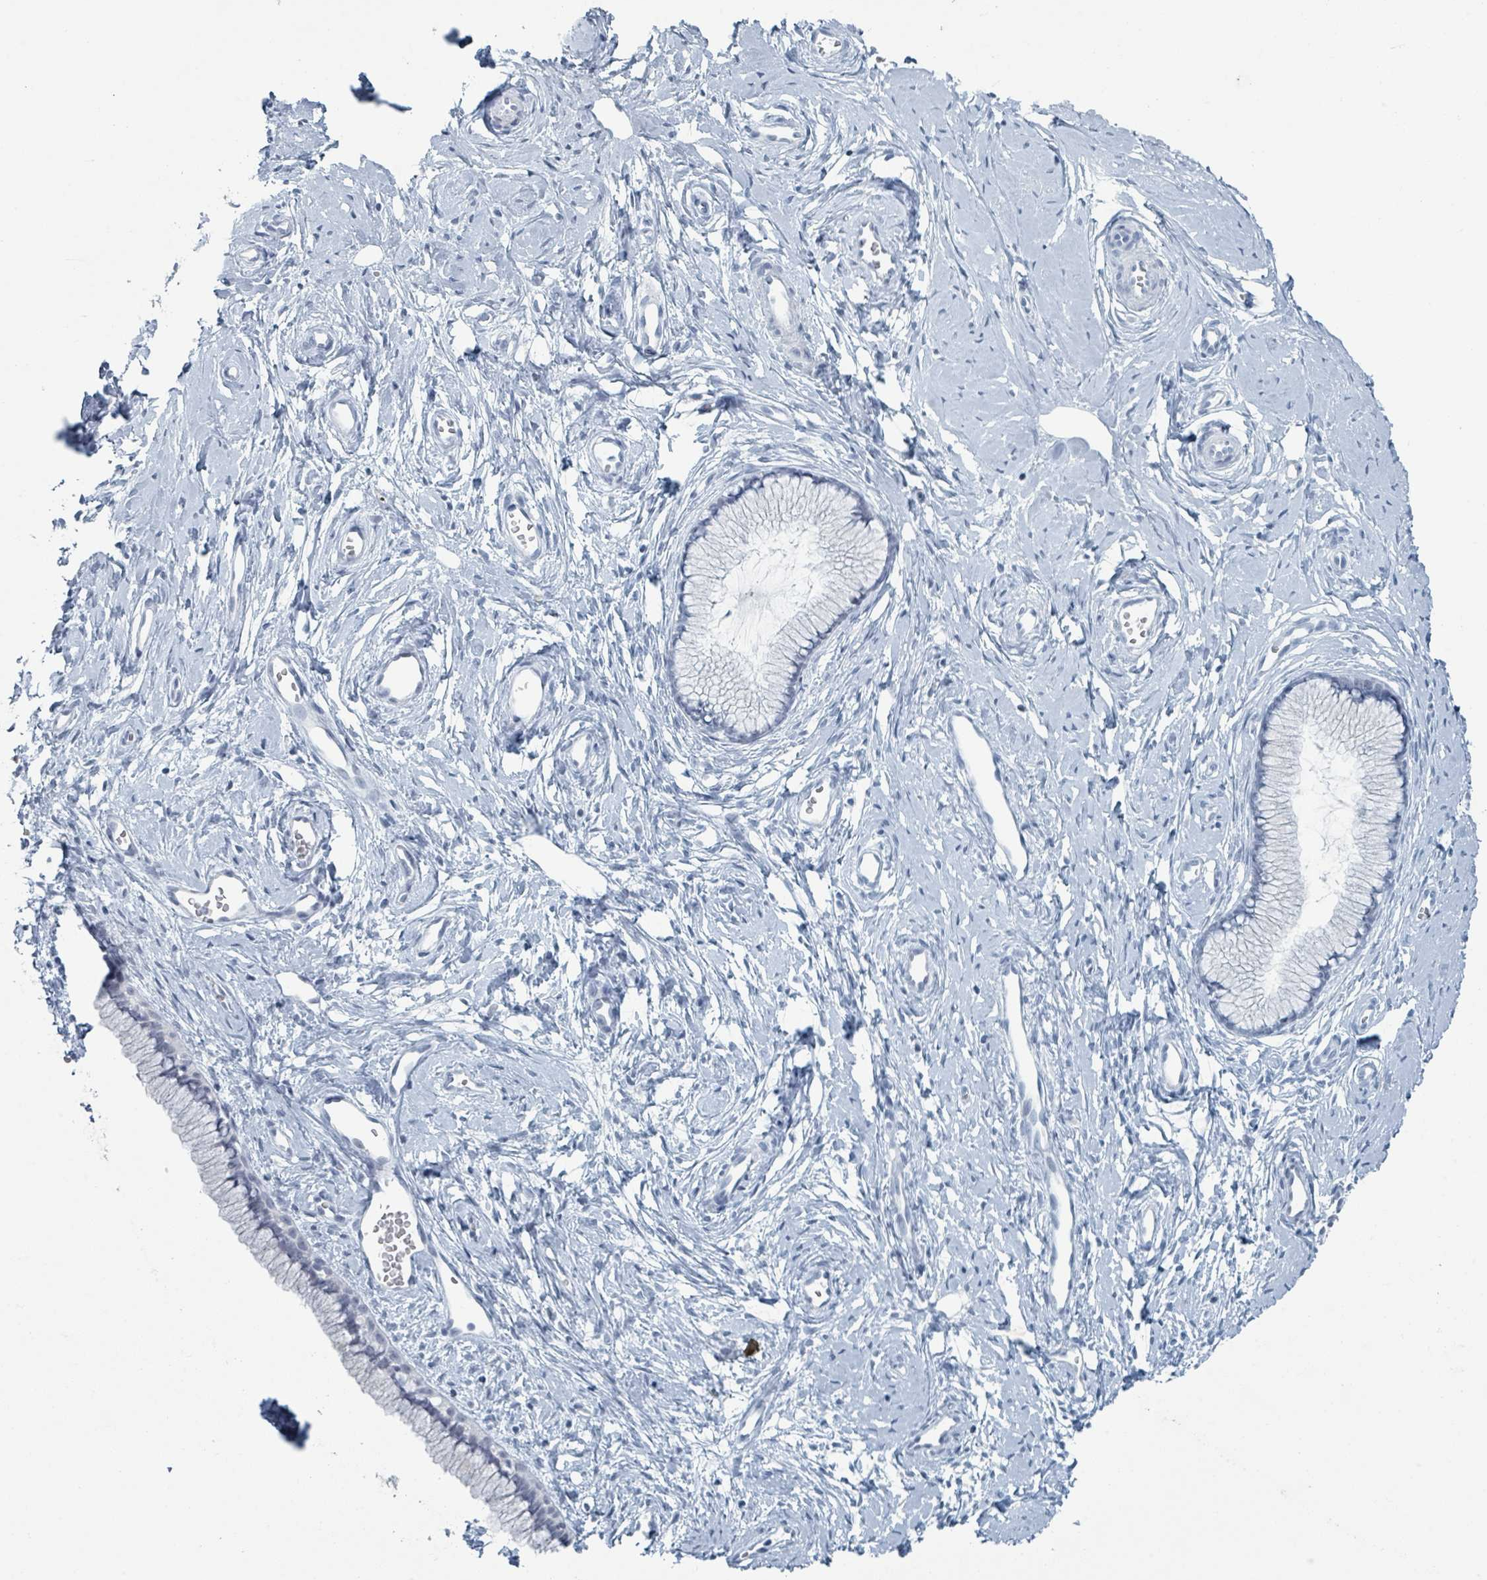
{"staining": {"intensity": "negative", "quantity": "none", "location": "none"}, "tissue": "cervix", "cell_type": "Glandular cells", "image_type": "normal", "snomed": [{"axis": "morphology", "description": "Normal tissue, NOS"}, {"axis": "topography", "description": "Cervix"}], "caption": "Immunohistochemistry (IHC) photomicrograph of normal cervix stained for a protein (brown), which exhibits no positivity in glandular cells.", "gene": "GPR15LG", "patient": {"sex": "female", "age": 40}}